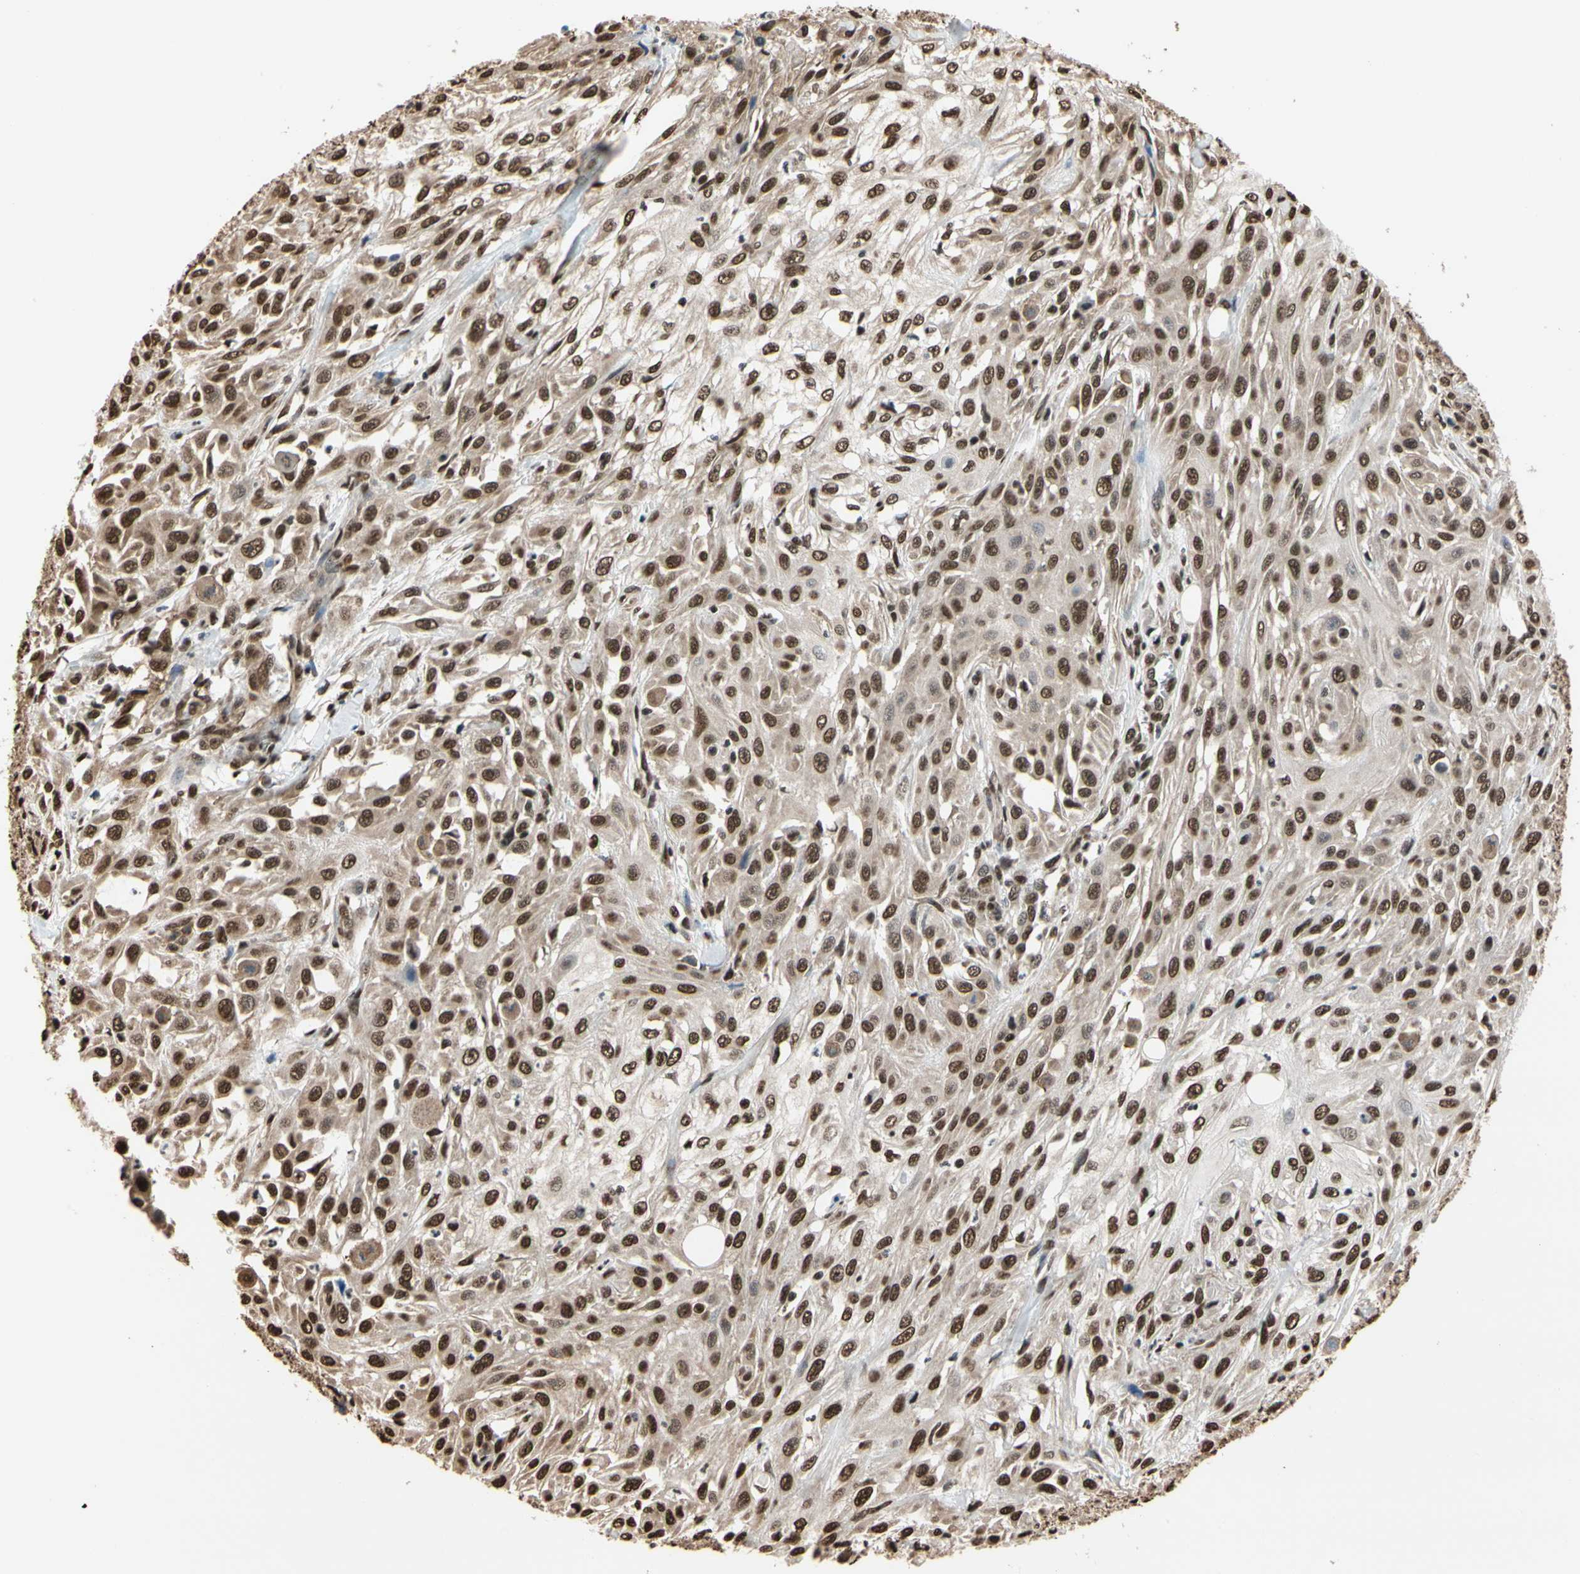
{"staining": {"intensity": "strong", "quantity": ">75%", "location": "nuclear"}, "tissue": "skin cancer", "cell_type": "Tumor cells", "image_type": "cancer", "snomed": [{"axis": "morphology", "description": "Squamous cell carcinoma, NOS"}, {"axis": "topography", "description": "Skin"}], "caption": "Protein analysis of skin squamous cell carcinoma tissue shows strong nuclear expression in approximately >75% of tumor cells.", "gene": "HNRNPK", "patient": {"sex": "male", "age": 75}}